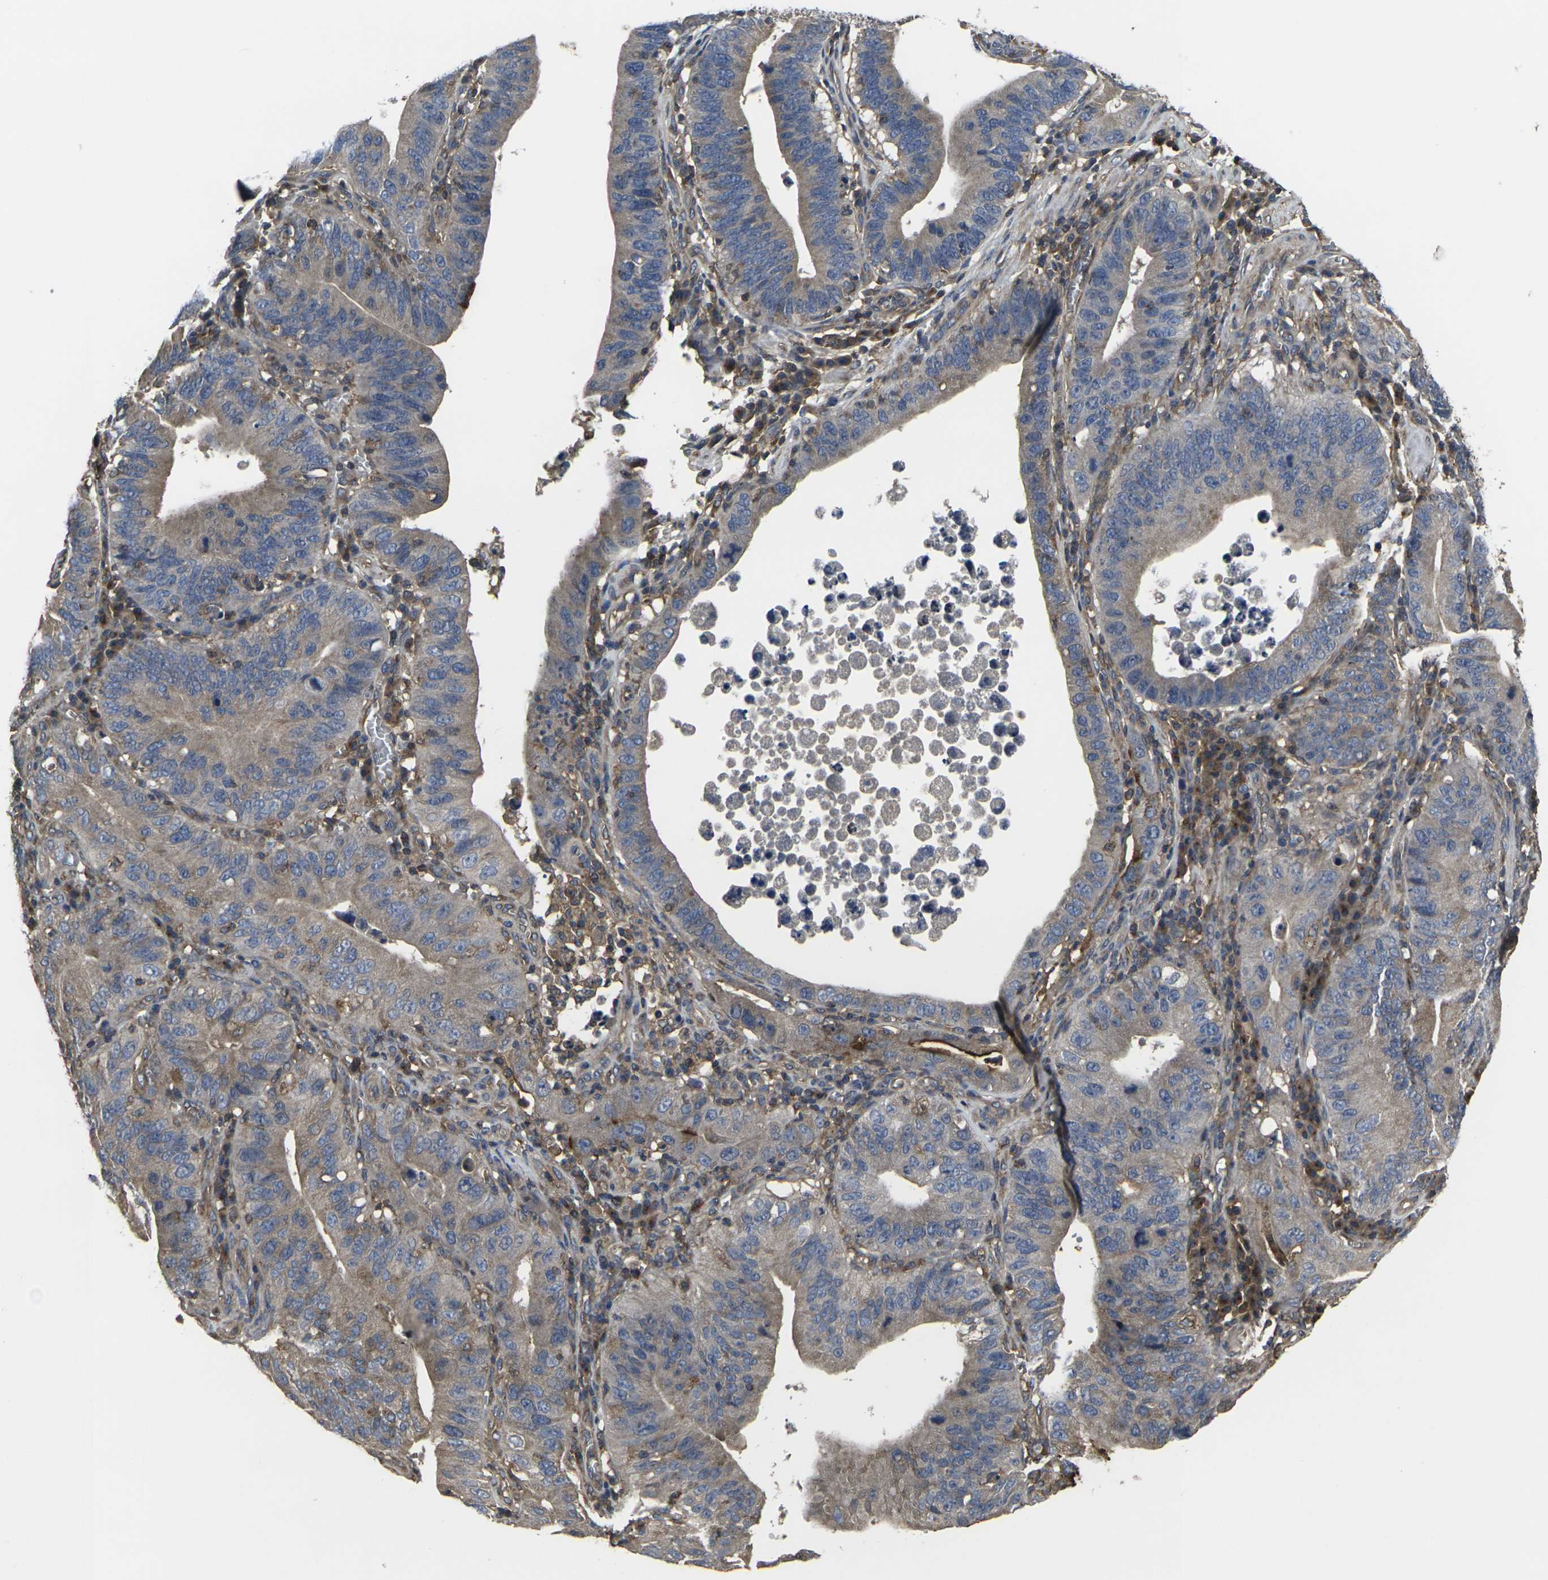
{"staining": {"intensity": "weak", "quantity": ">75%", "location": "cytoplasmic/membranous"}, "tissue": "stomach cancer", "cell_type": "Tumor cells", "image_type": "cancer", "snomed": [{"axis": "morphology", "description": "Adenocarcinoma, NOS"}, {"axis": "topography", "description": "Stomach"}, {"axis": "topography", "description": "Gastric cardia"}], "caption": "Immunohistochemistry (IHC) of stomach cancer reveals low levels of weak cytoplasmic/membranous expression in approximately >75% of tumor cells.", "gene": "PRKACB", "patient": {"sex": "male", "age": 59}}